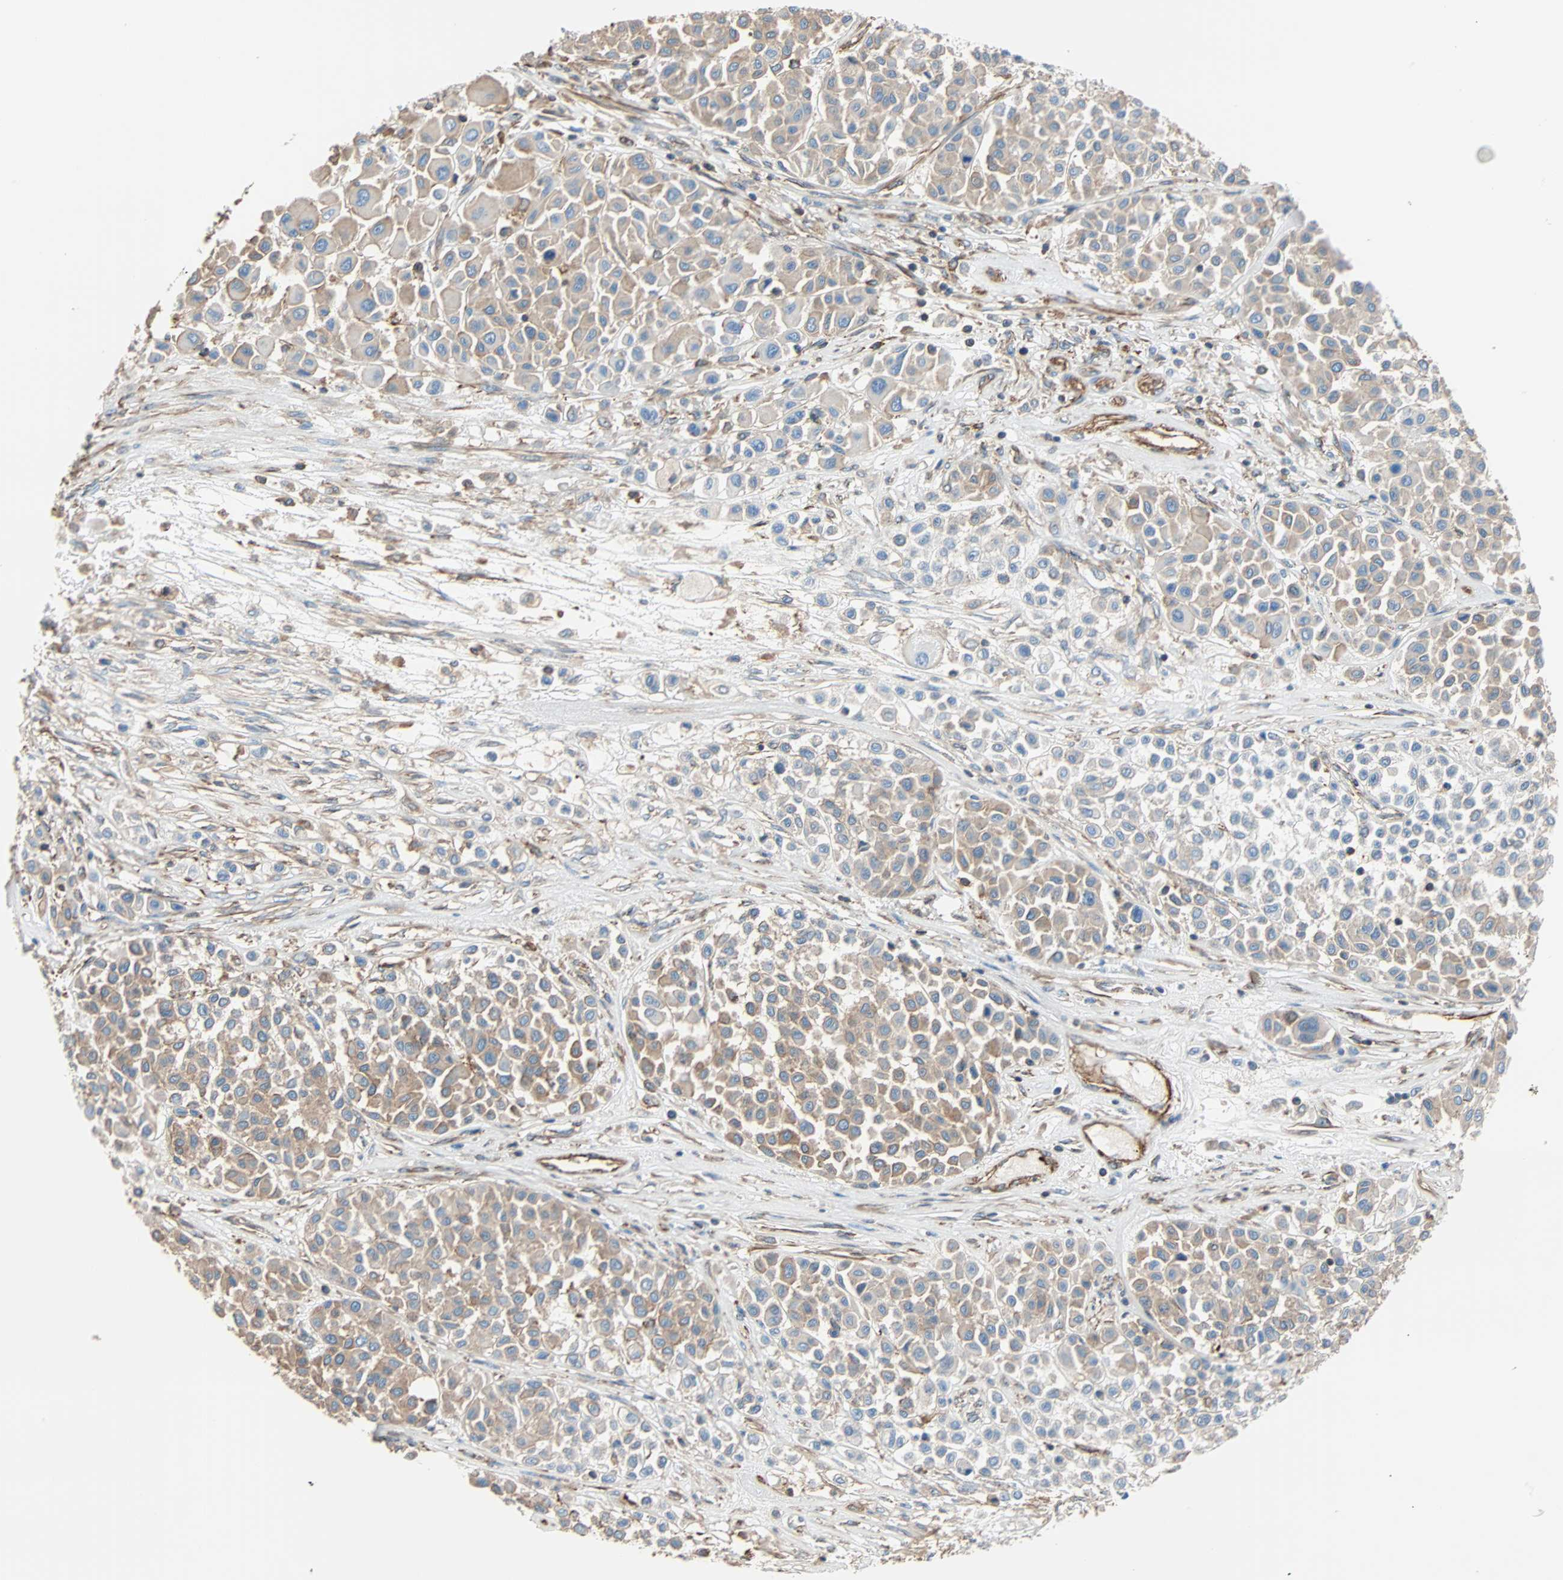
{"staining": {"intensity": "weak", "quantity": ">75%", "location": "cytoplasmic/membranous"}, "tissue": "melanoma", "cell_type": "Tumor cells", "image_type": "cancer", "snomed": [{"axis": "morphology", "description": "Malignant melanoma, Metastatic site"}, {"axis": "topography", "description": "Soft tissue"}], "caption": "There is low levels of weak cytoplasmic/membranous expression in tumor cells of melanoma, as demonstrated by immunohistochemical staining (brown color).", "gene": "GALNT10", "patient": {"sex": "male", "age": 41}}